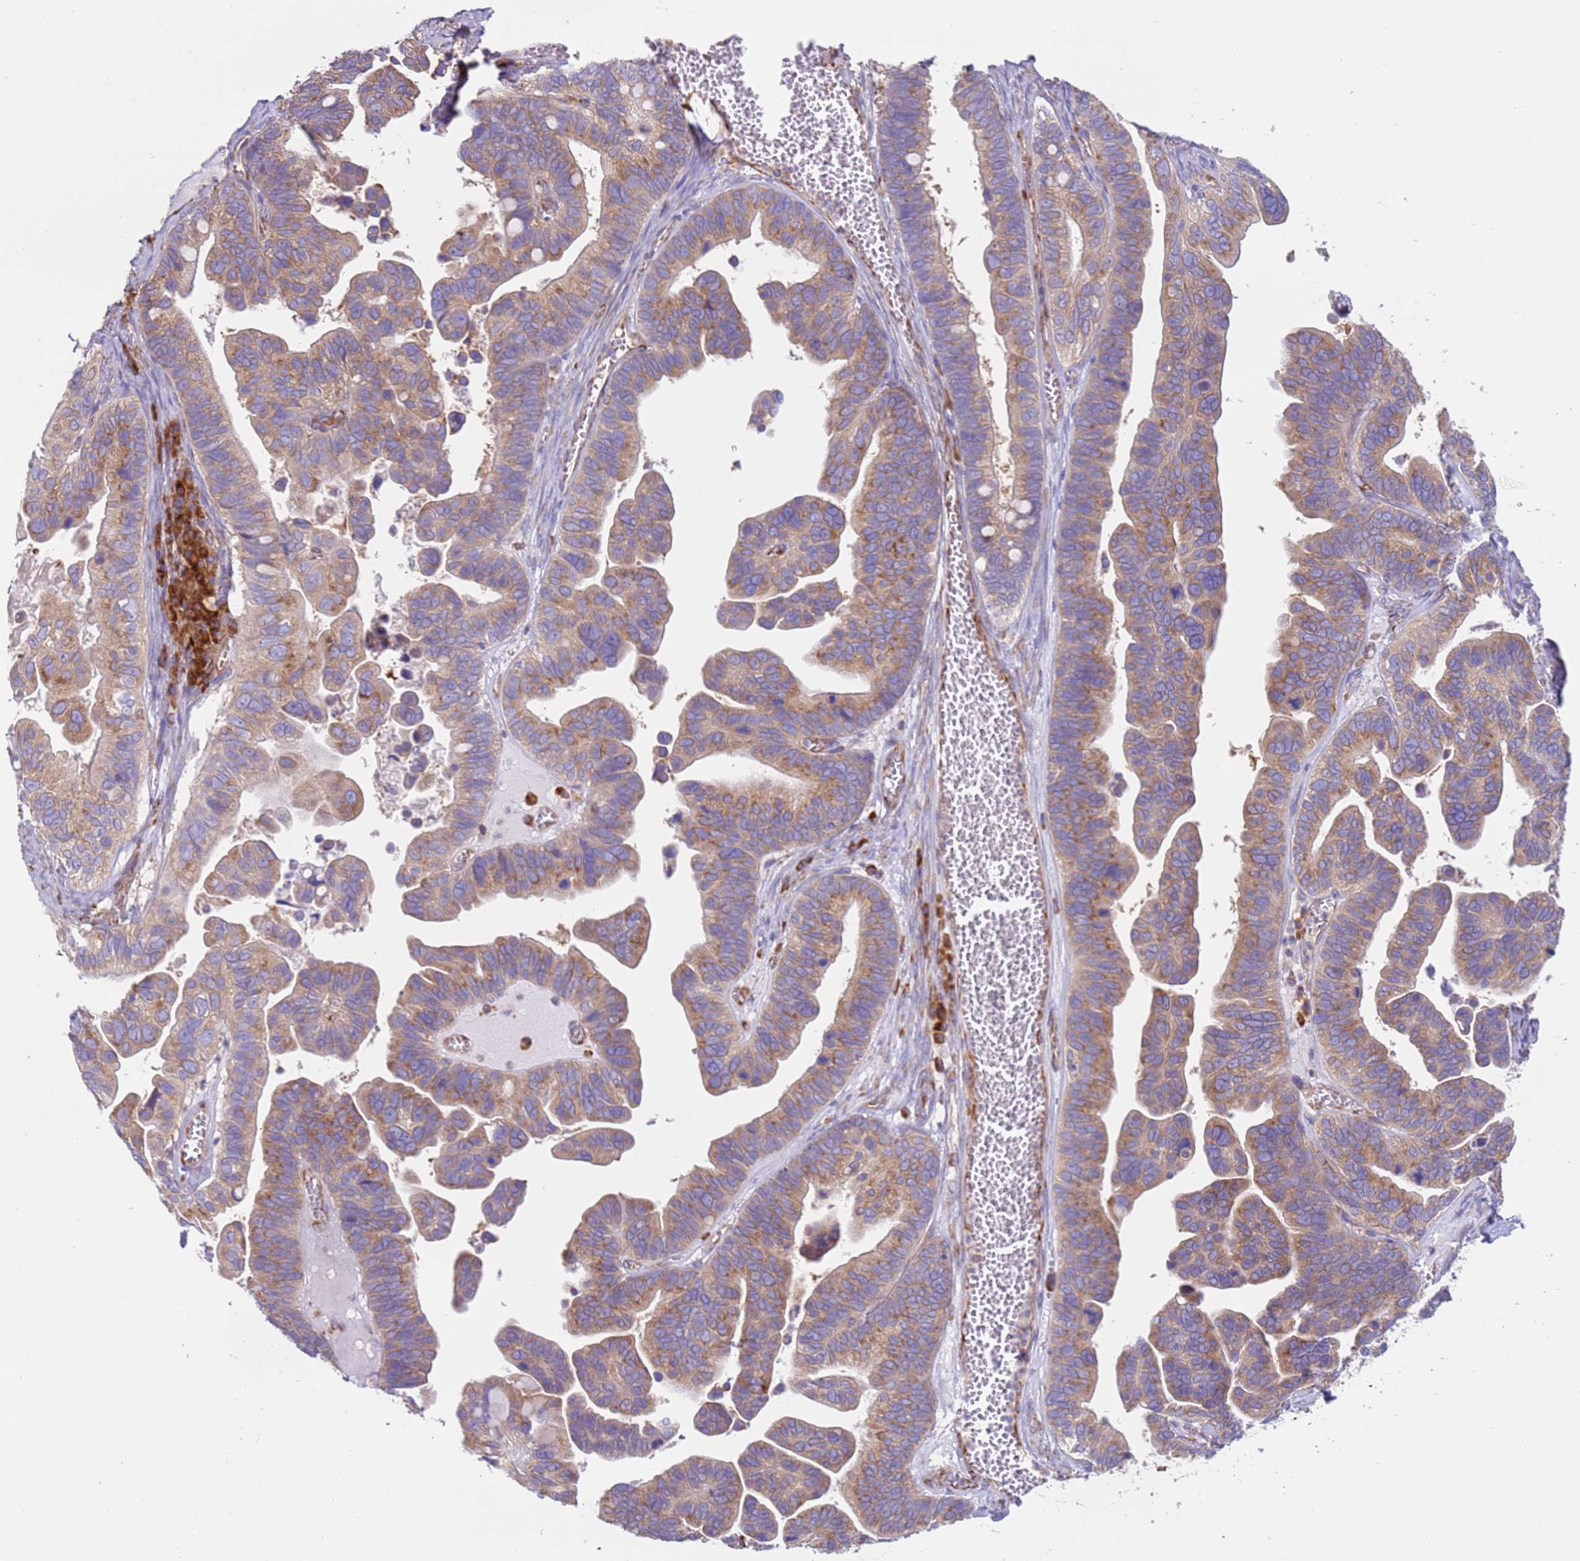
{"staining": {"intensity": "moderate", "quantity": ">75%", "location": "cytoplasmic/membranous"}, "tissue": "ovarian cancer", "cell_type": "Tumor cells", "image_type": "cancer", "snomed": [{"axis": "morphology", "description": "Cystadenocarcinoma, serous, NOS"}, {"axis": "topography", "description": "Ovary"}], "caption": "This image exhibits immunohistochemistry (IHC) staining of human ovarian serous cystadenocarcinoma, with medium moderate cytoplasmic/membranous staining in approximately >75% of tumor cells.", "gene": "VARS1", "patient": {"sex": "female", "age": 56}}